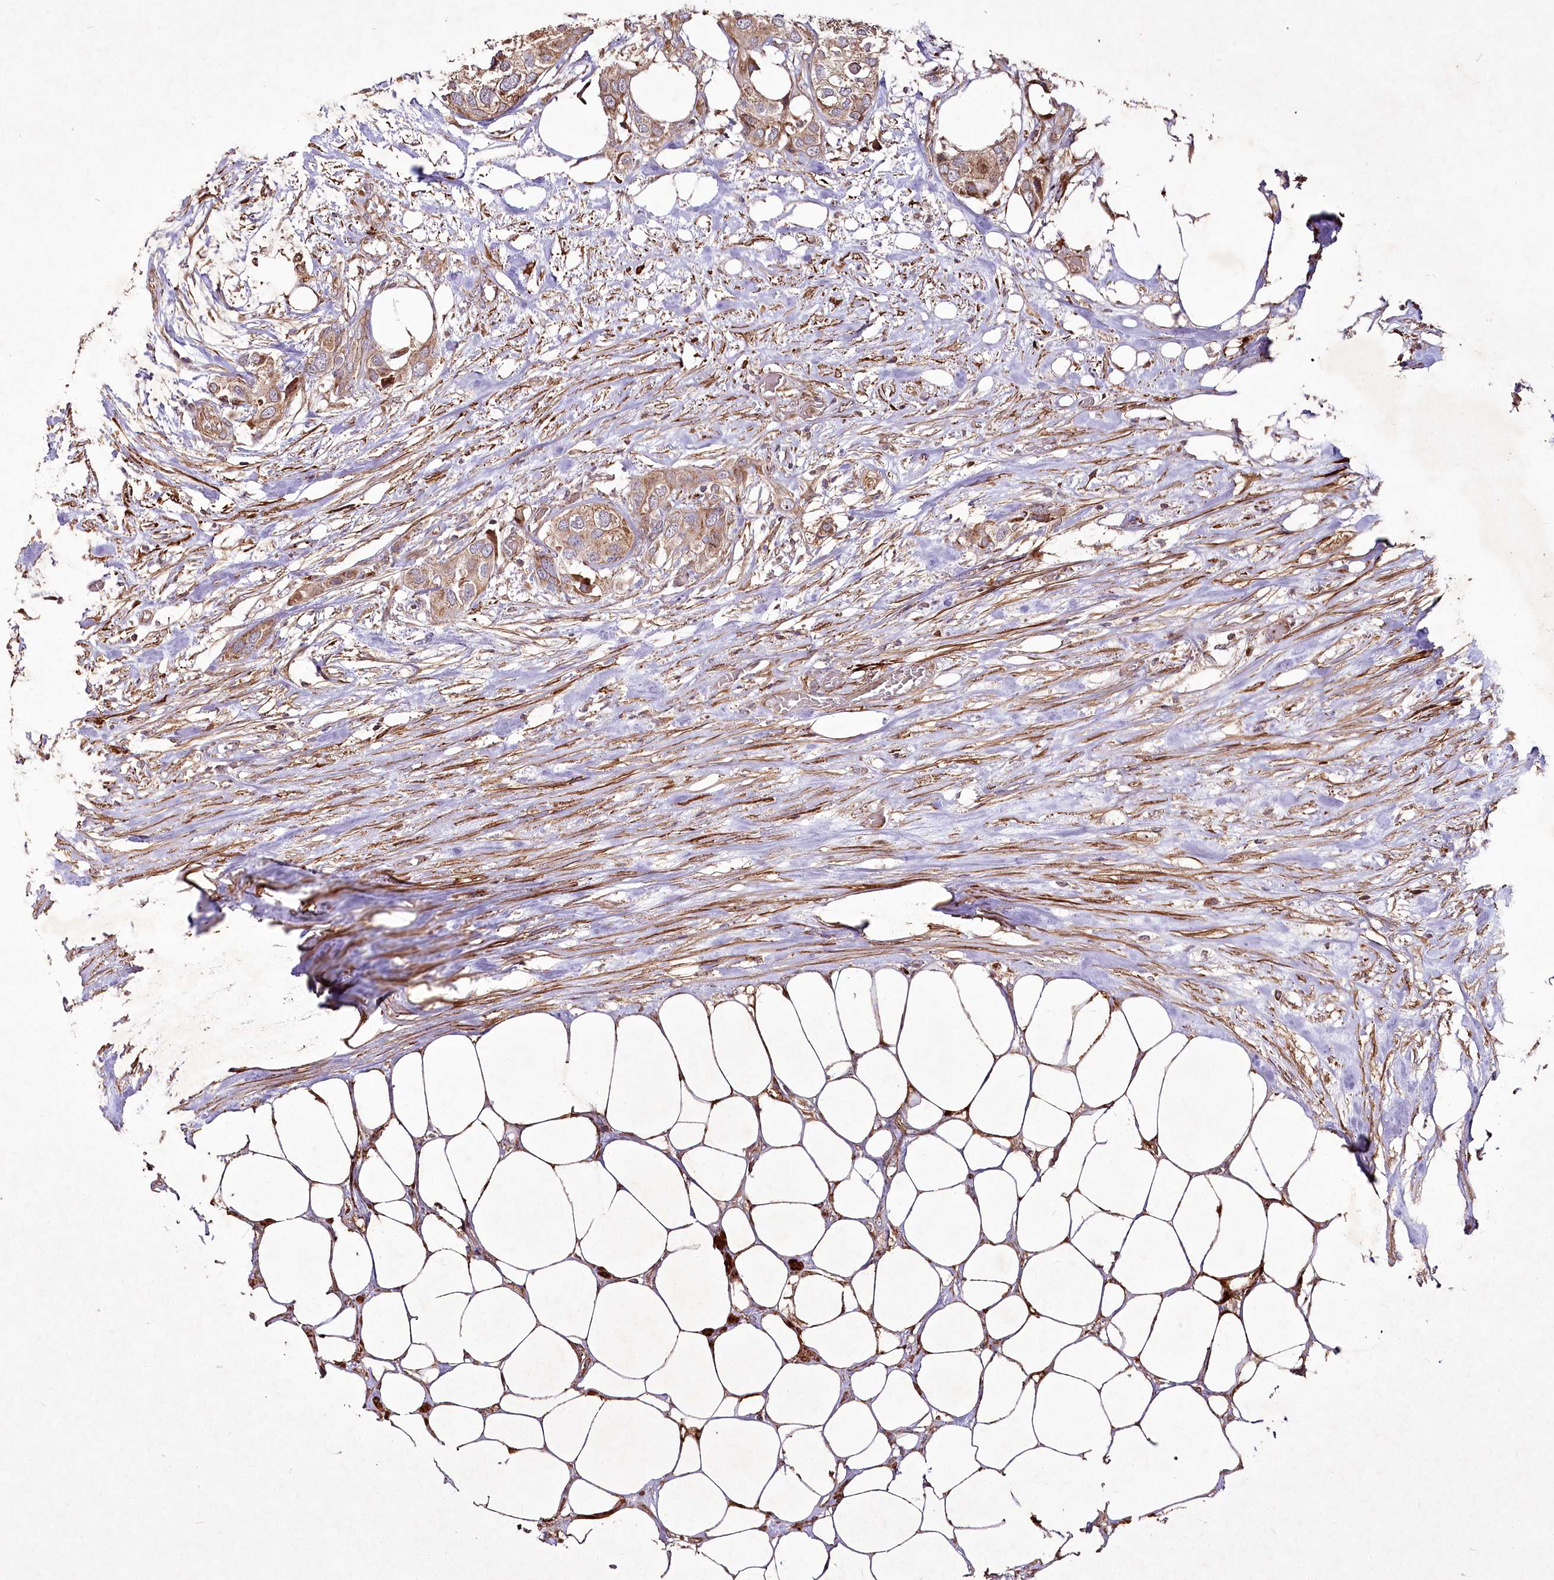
{"staining": {"intensity": "moderate", "quantity": ">75%", "location": "cytoplasmic/membranous"}, "tissue": "urothelial cancer", "cell_type": "Tumor cells", "image_type": "cancer", "snomed": [{"axis": "morphology", "description": "Urothelial carcinoma, High grade"}, {"axis": "topography", "description": "Urinary bladder"}], "caption": "The histopathology image demonstrates immunohistochemical staining of high-grade urothelial carcinoma. There is moderate cytoplasmic/membranous staining is present in approximately >75% of tumor cells.", "gene": "PSTK", "patient": {"sex": "male", "age": 64}}